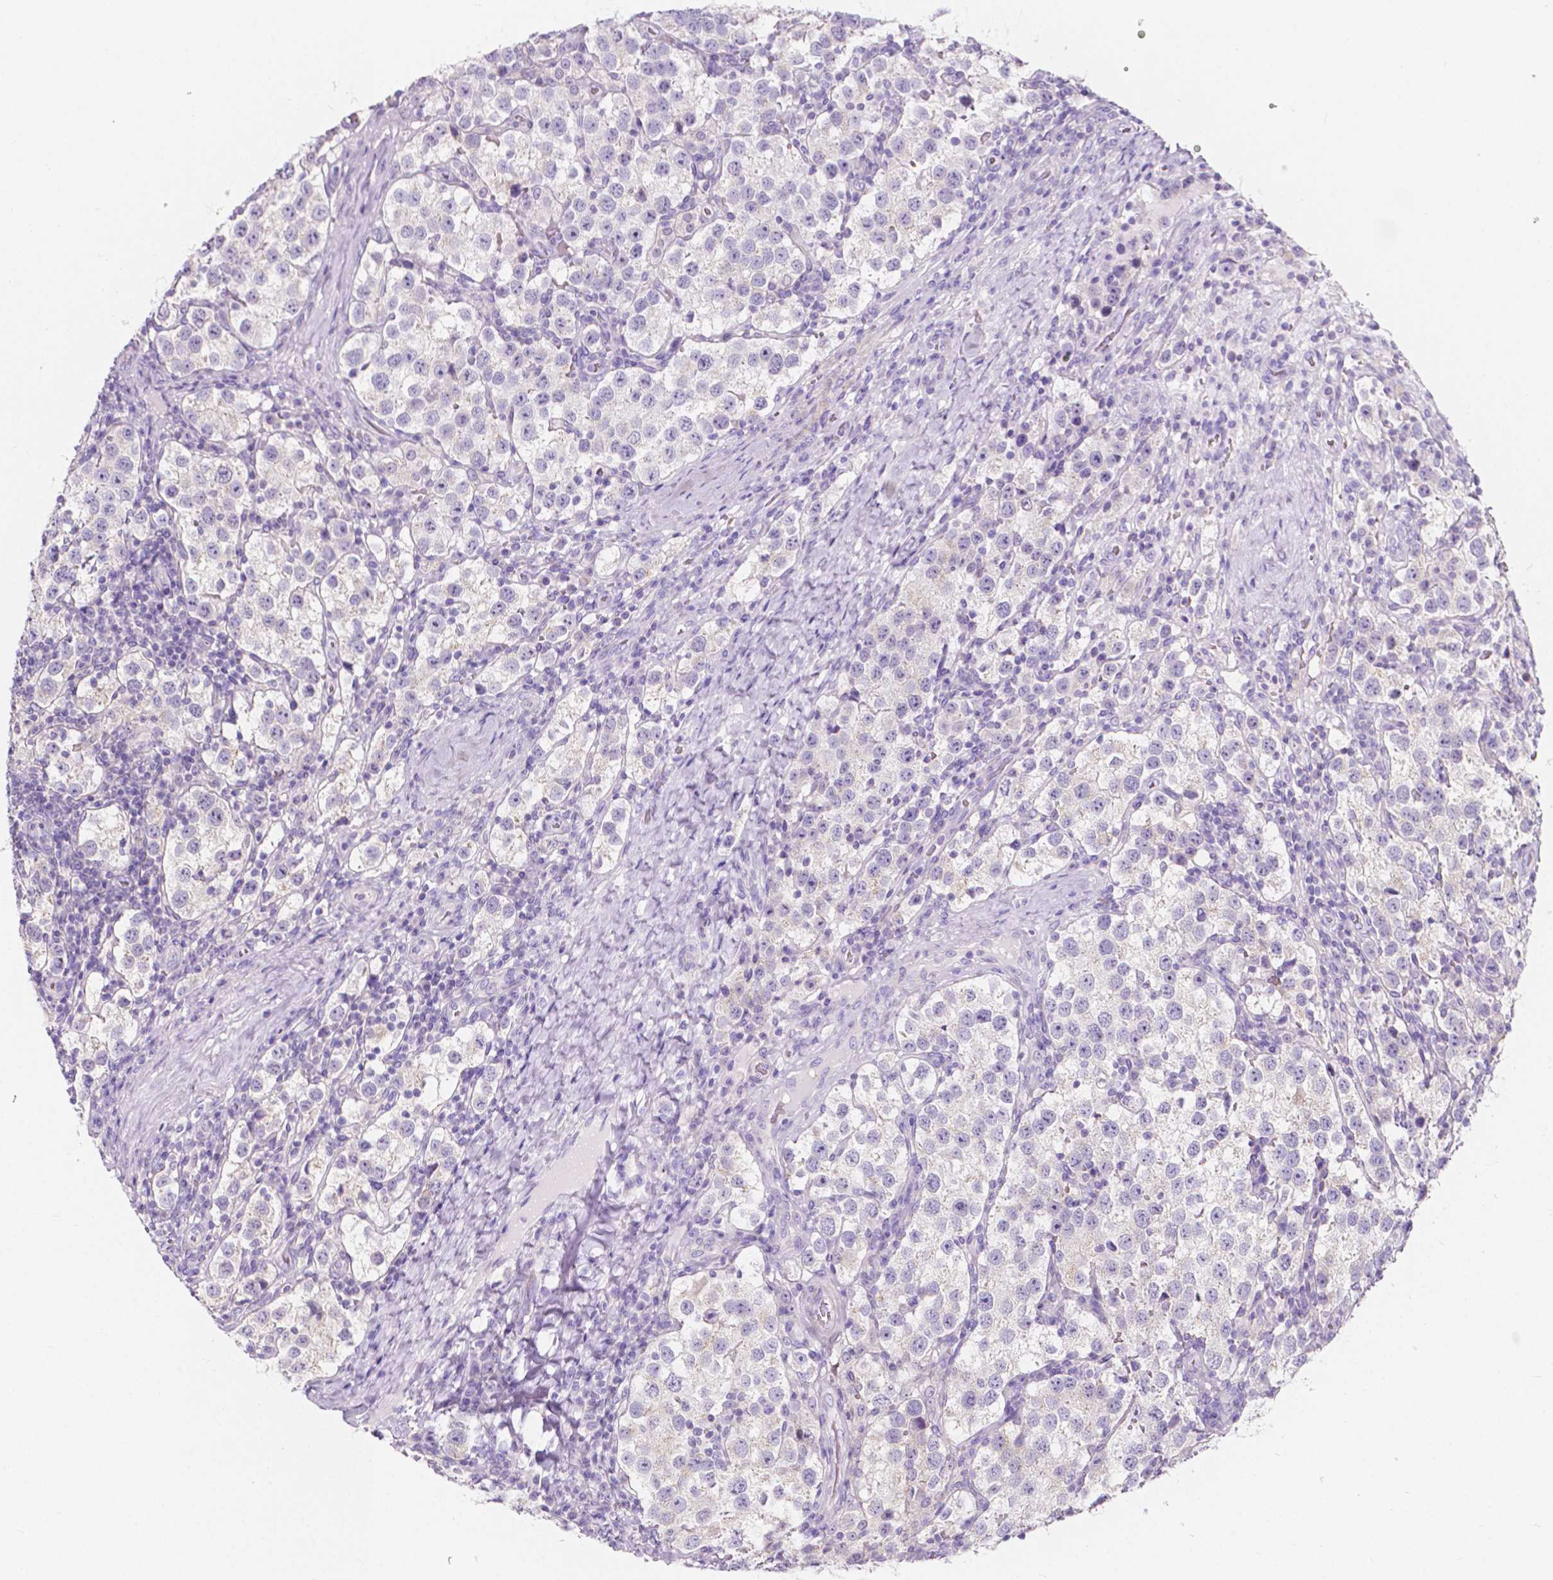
{"staining": {"intensity": "negative", "quantity": "none", "location": "none"}, "tissue": "testis cancer", "cell_type": "Tumor cells", "image_type": "cancer", "snomed": [{"axis": "morphology", "description": "Seminoma, NOS"}, {"axis": "topography", "description": "Testis"}], "caption": "Image shows no significant protein expression in tumor cells of seminoma (testis). Nuclei are stained in blue.", "gene": "CLSTN2", "patient": {"sex": "male", "age": 37}}